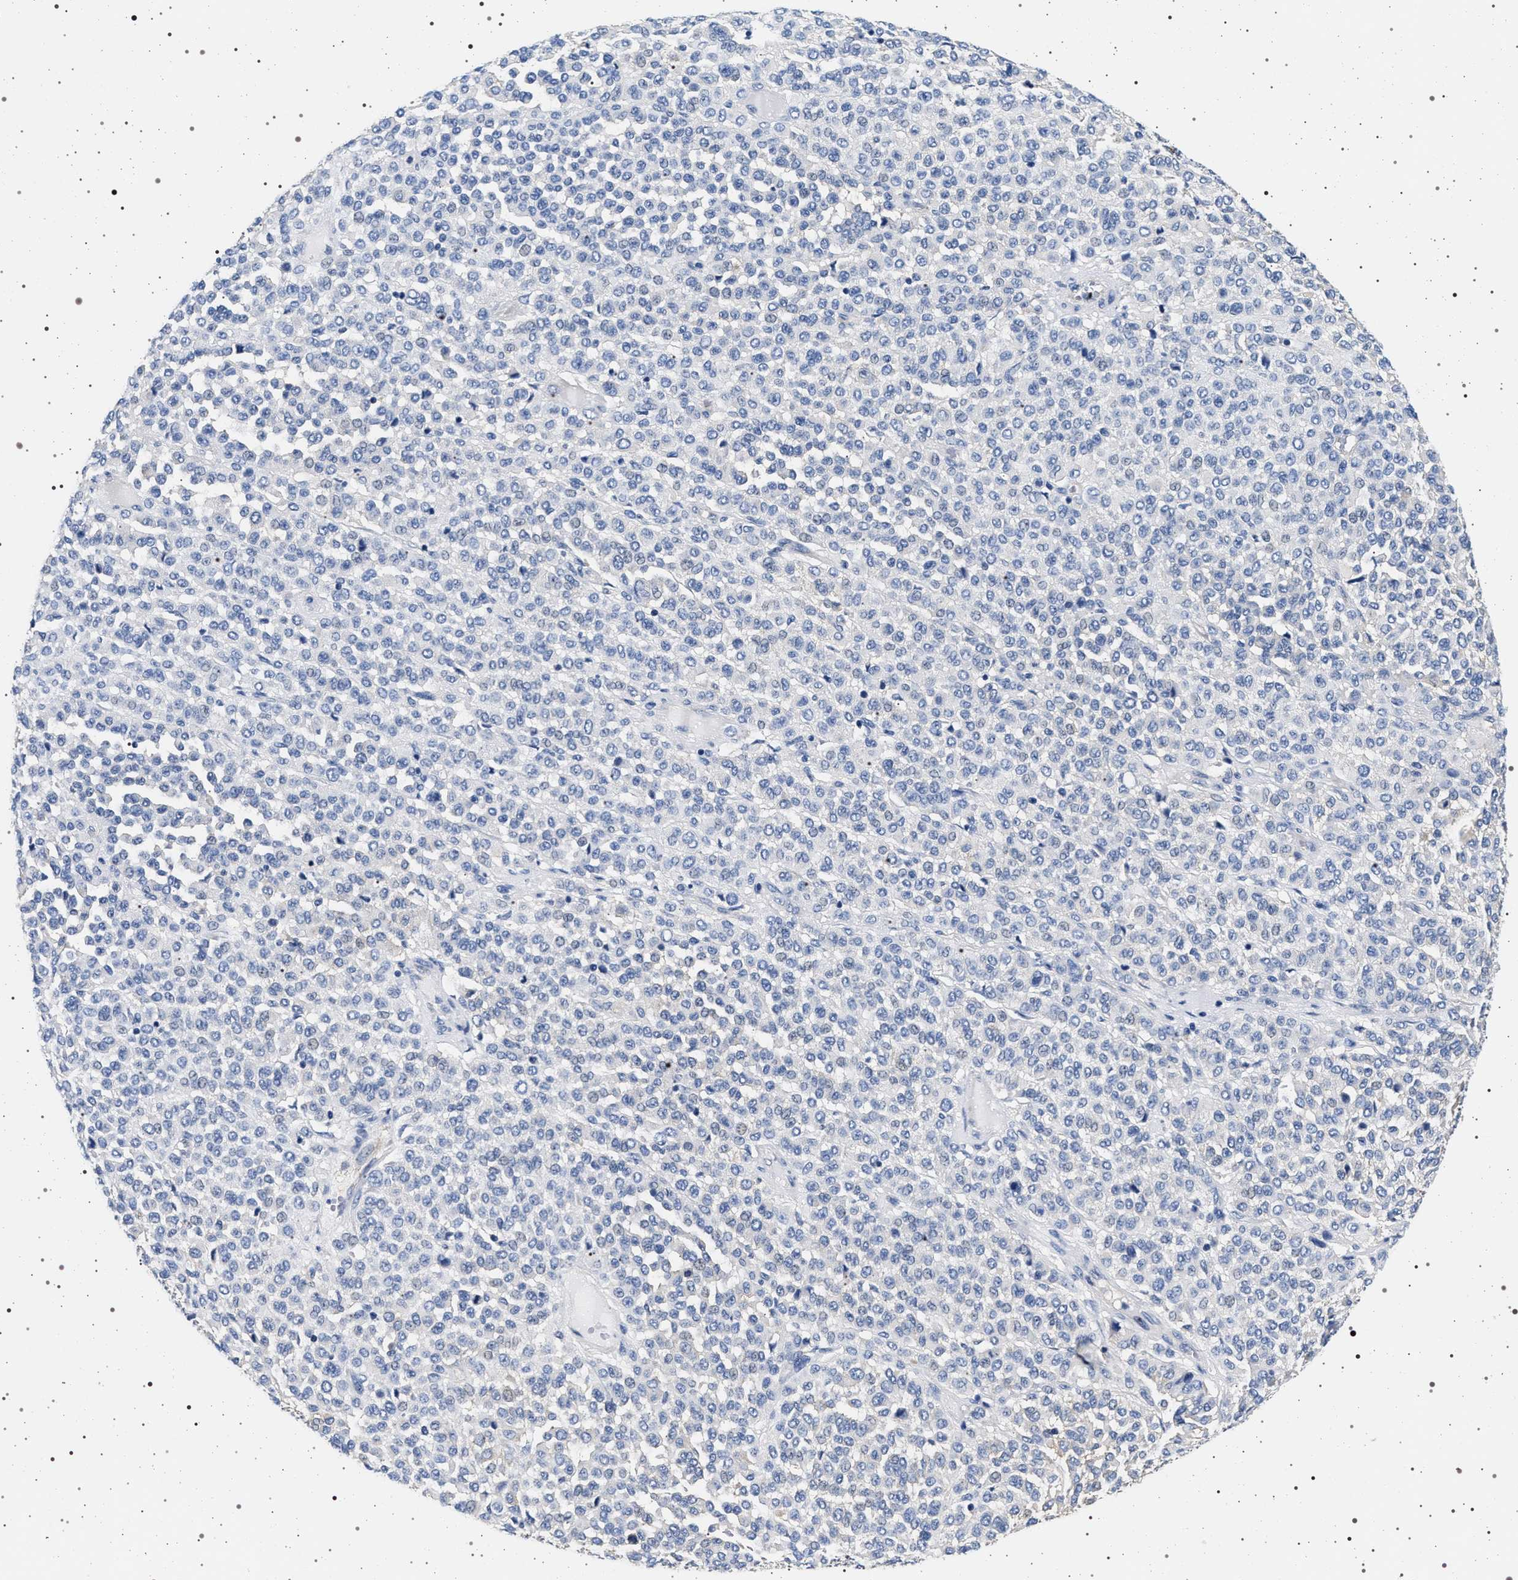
{"staining": {"intensity": "negative", "quantity": "none", "location": "none"}, "tissue": "melanoma", "cell_type": "Tumor cells", "image_type": "cancer", "snomed": [{"axis": "morphology", "description": "Malignant melanoma, Metastatic site"}, {"axis": "topography", "description": "Pancreas"}], "caption": "A high-resolution micrograph shows IHC staining of melanoma, which exhibits no significant staining in tumor cells.", "gene": "HSD17B1", "patient": {"sex": "female", "age": 30}}